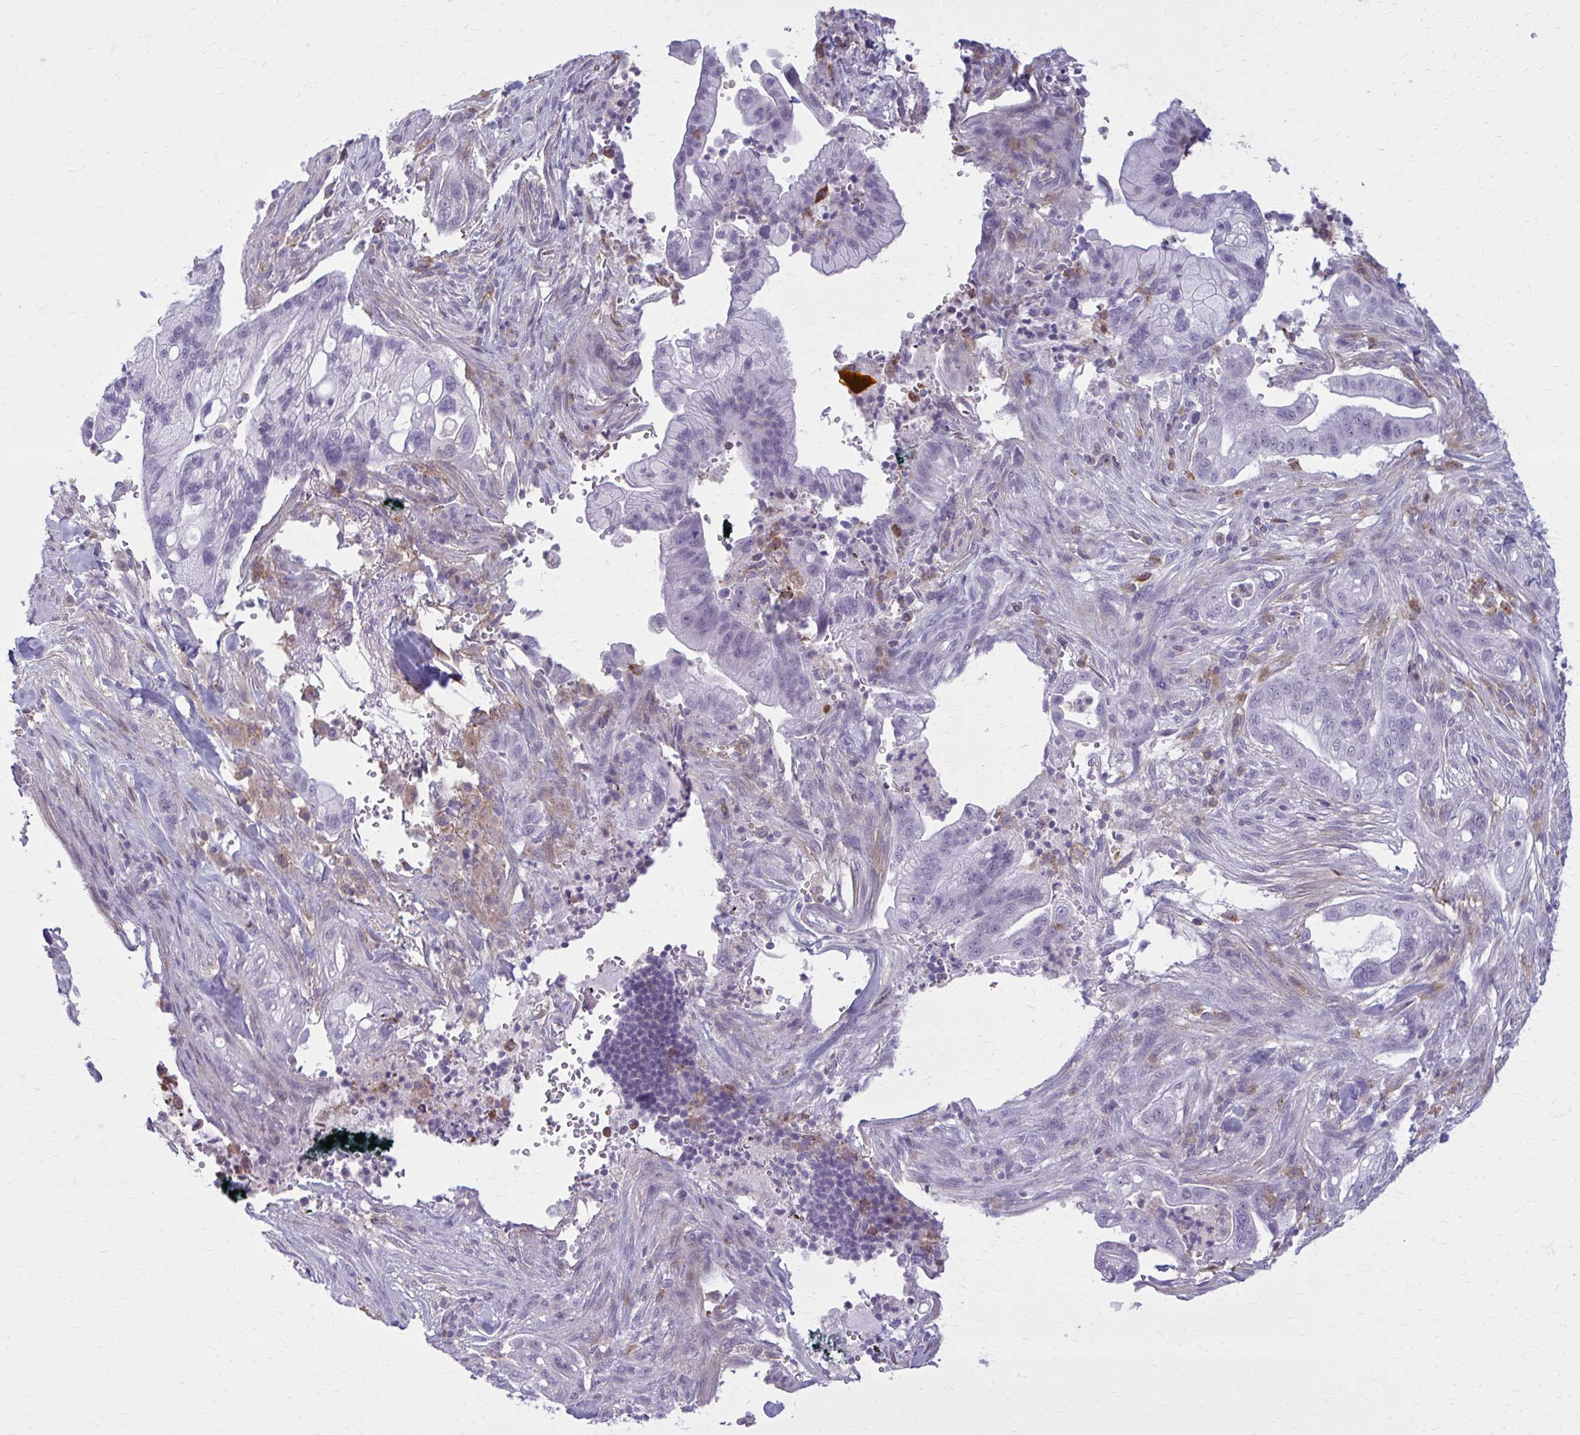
{"staining": {"intensity": "negative", "quantity": "none", "location": "none"}, "tissue": "pancreatic cancer", "cell_type": "Tumor cells", "image_type": "cancer", "snomed": [{"axis": "morphology", "description": "Adenocarcinoma, NOS"}, {"axis": "topography", "description": "Pancreas"}], "caption": "This photomicrograph is of adenocarcinoma (pancreatic) stained with IHC to label a protein in brown with the nuclei are counter-stained blue. There is no expression in tumor cells.", "gene": "CARD9", "patient": {"sex": "male", "age": 44}}